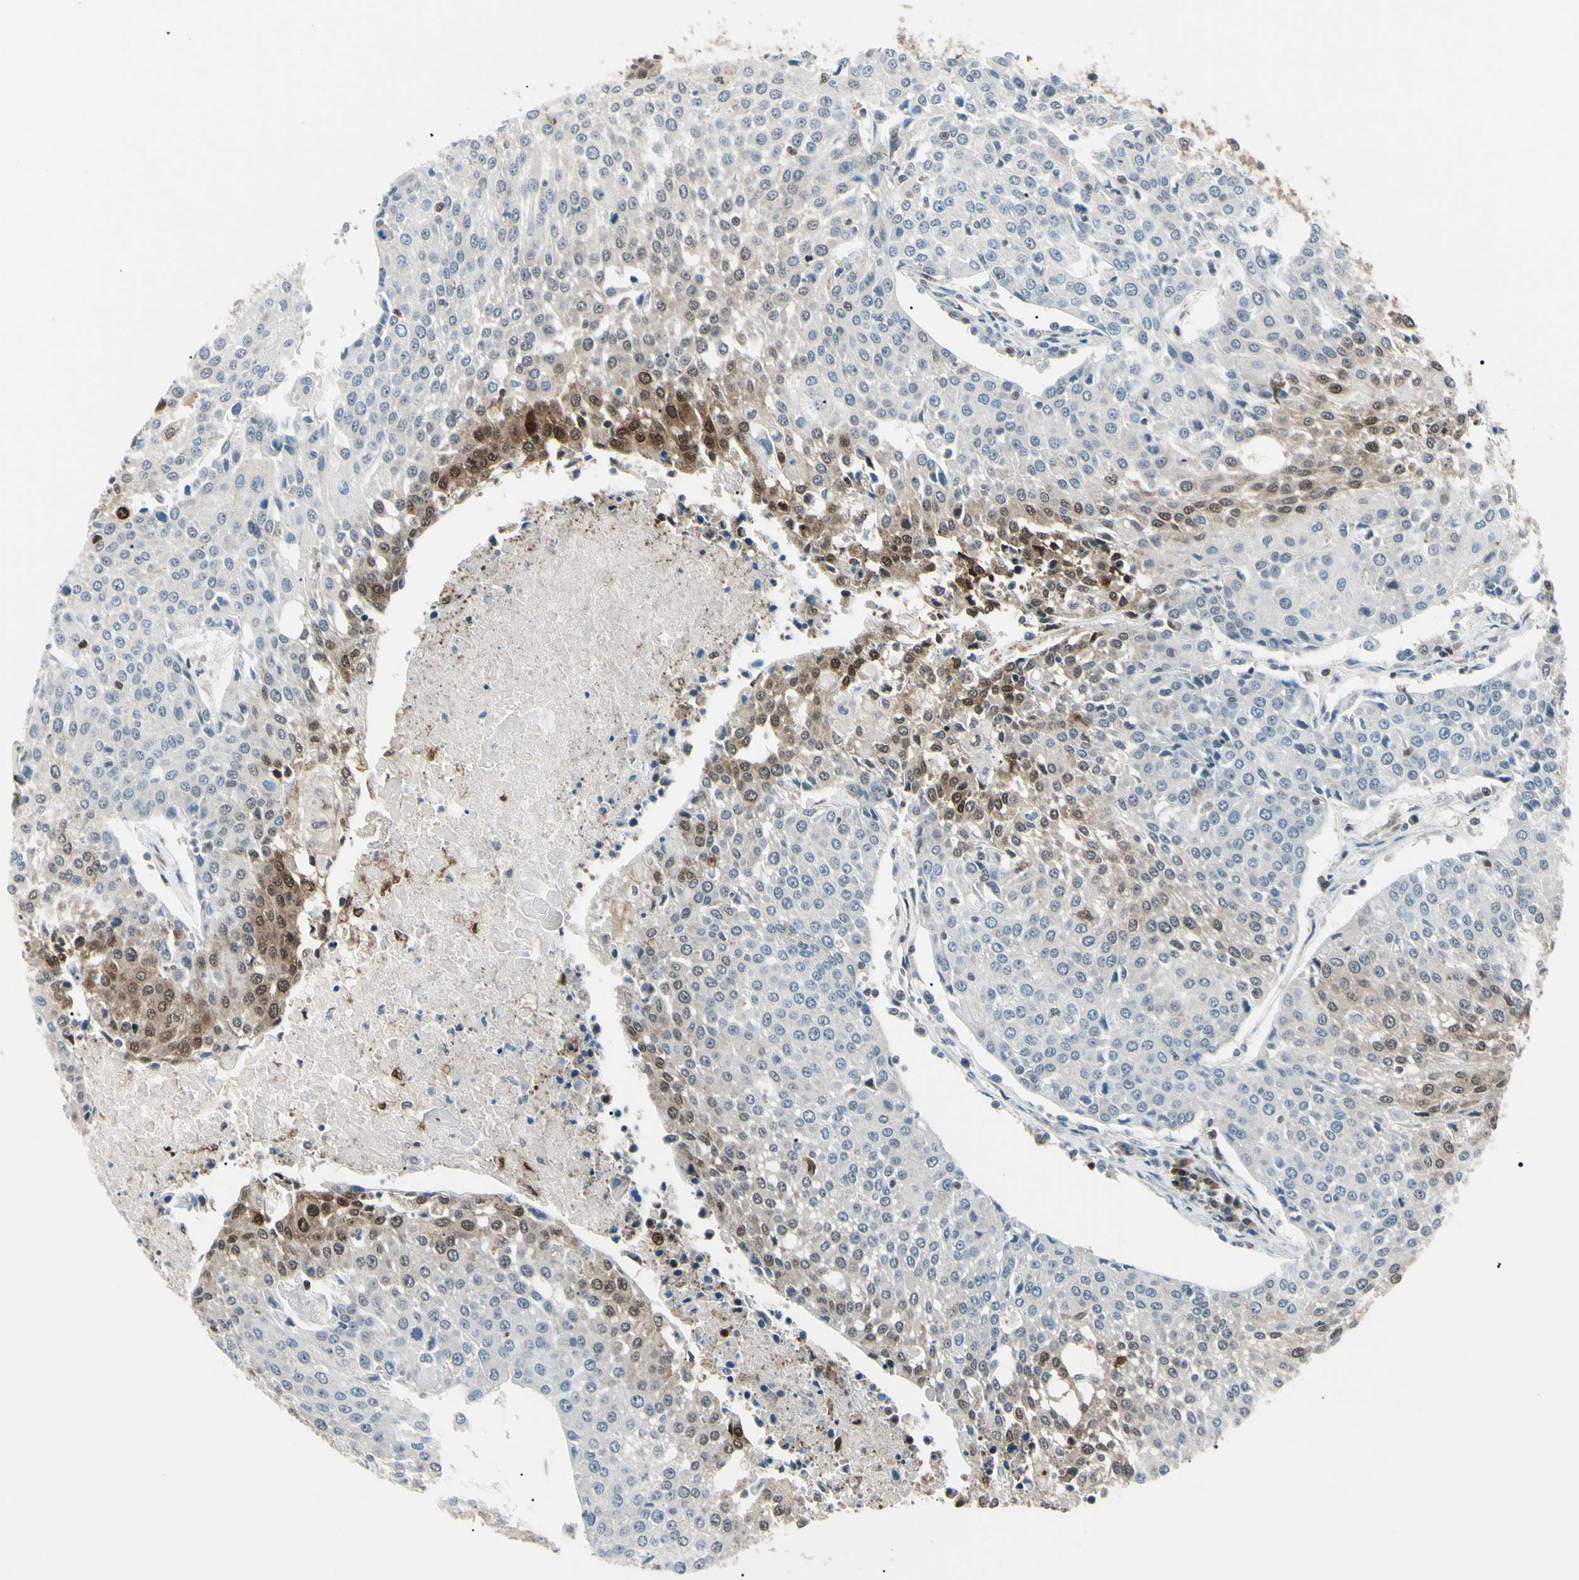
{"staining": {"intensity": "moderate", "quantity": "<25%", "location": "cytoplasmic/membranous,nuclear"}, "tissue": "urothelial cancer", "cell_type": "Tumor cells", "image_type": "cancer", "snomed": [{"axis": "morphology", "description": "Urothelial carcinoma, High grade"}, {"axis": "topography", "description": "Urinary bladder"}], "caption": "An image showing moderate cytoplasmic/membranous and nuclear expression in approximately <25% of tumor cells in high-grade urothelial carcinoma, as visualized by brown immunohistochemical staining.", "gene": "PGK1", "patient": {"sex": "female", "age": 85}}